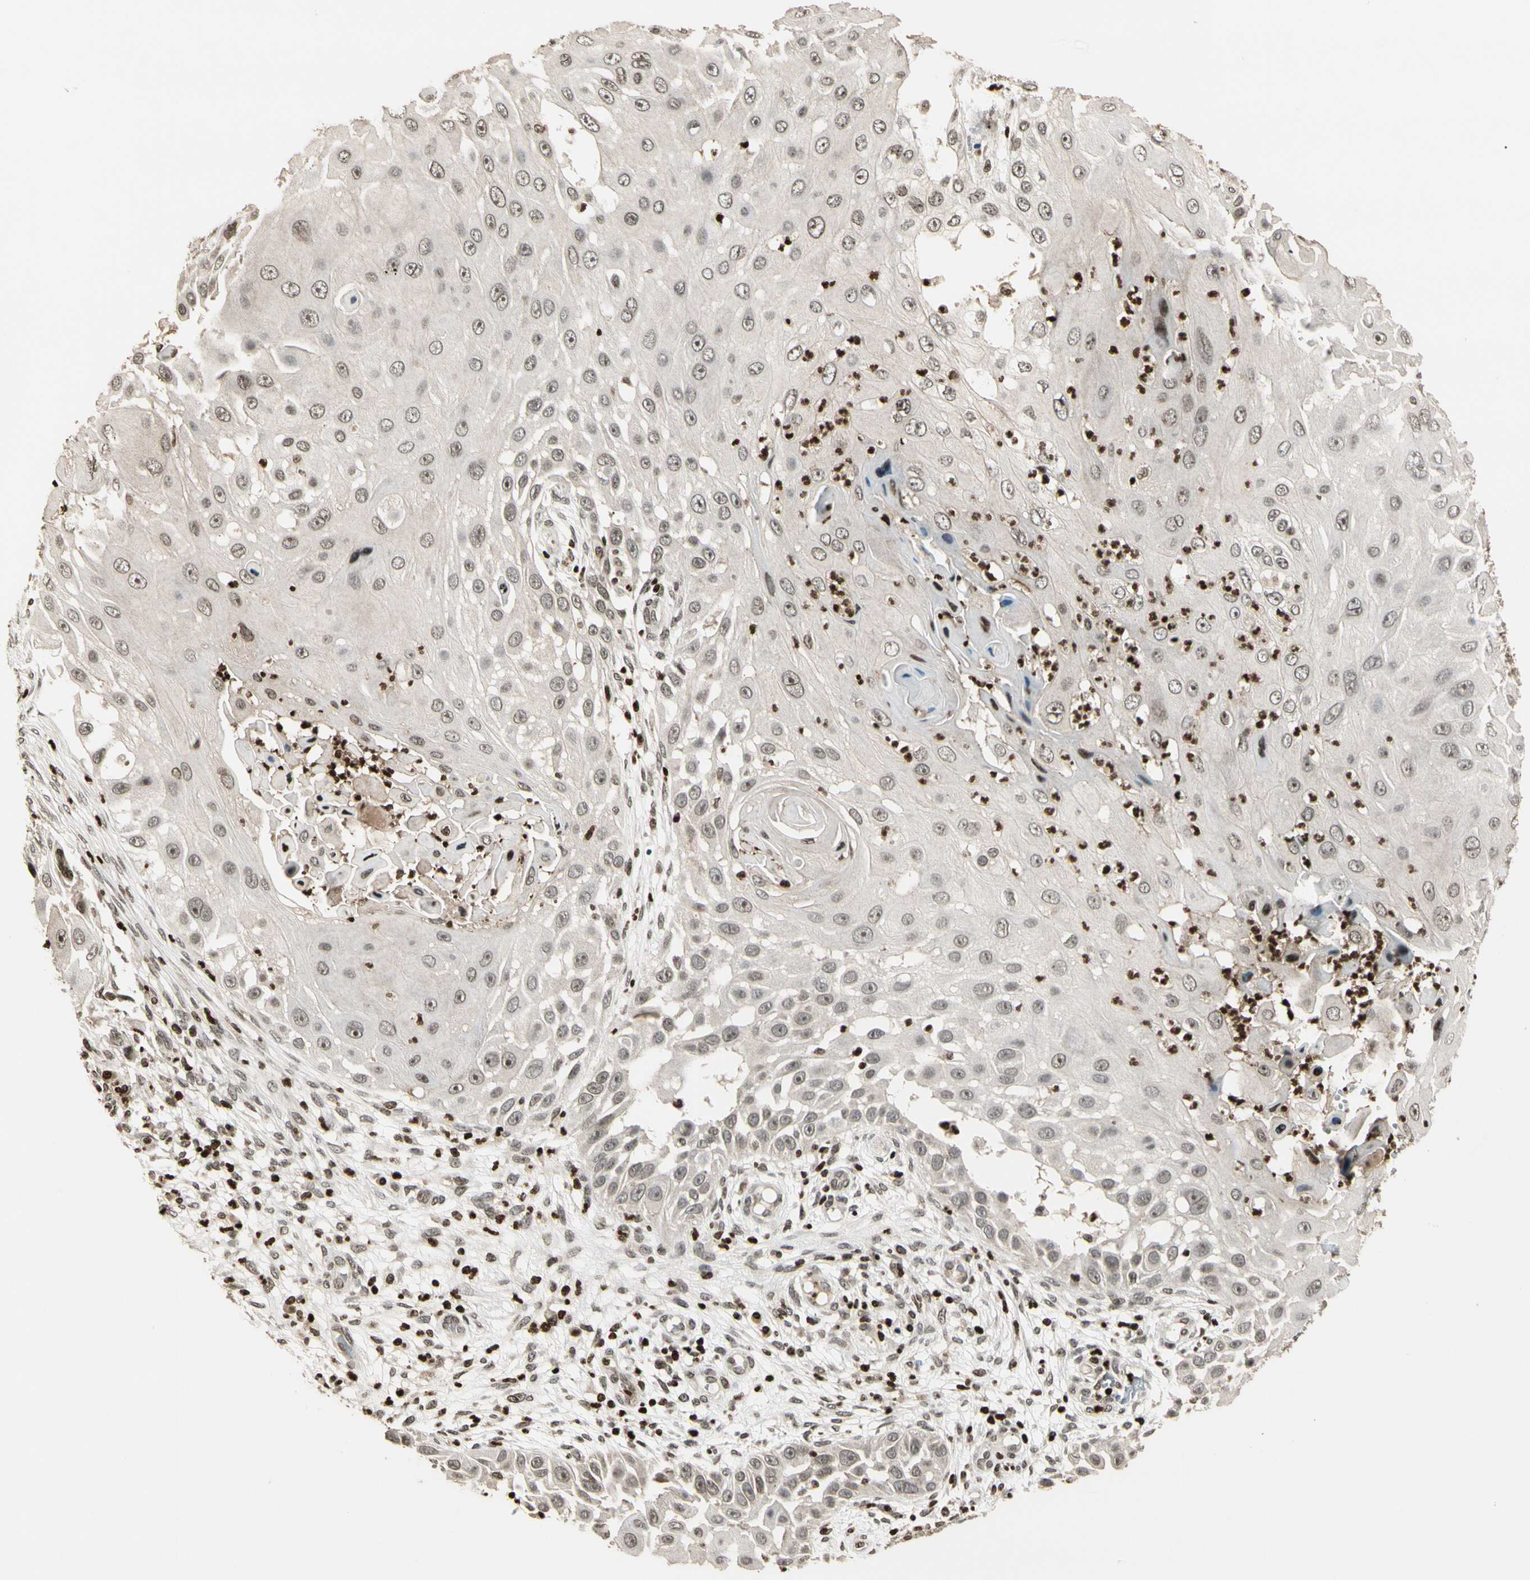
{"staining": {"intensity": "weak", "quantity": ">75%", "location": "nuclear"}, "tissue": "skin cancer", "cell_type": "Tumor cells", "image_type": "cancer", "snomed": [{"axis": "morphology", "description": "Squamous cell carcinoma, NOS"}, {"axis": "topography", "description": "Skin"}], "caption": "Approximately >75% of tumor cells in human skin cancer (squamous cell carcinoma) show weak nuclear protein positivity as visualized by brown immunohistochemical staining.", "gene": "TSHZ3", "patient": {"sex": "female", "age": 44}}